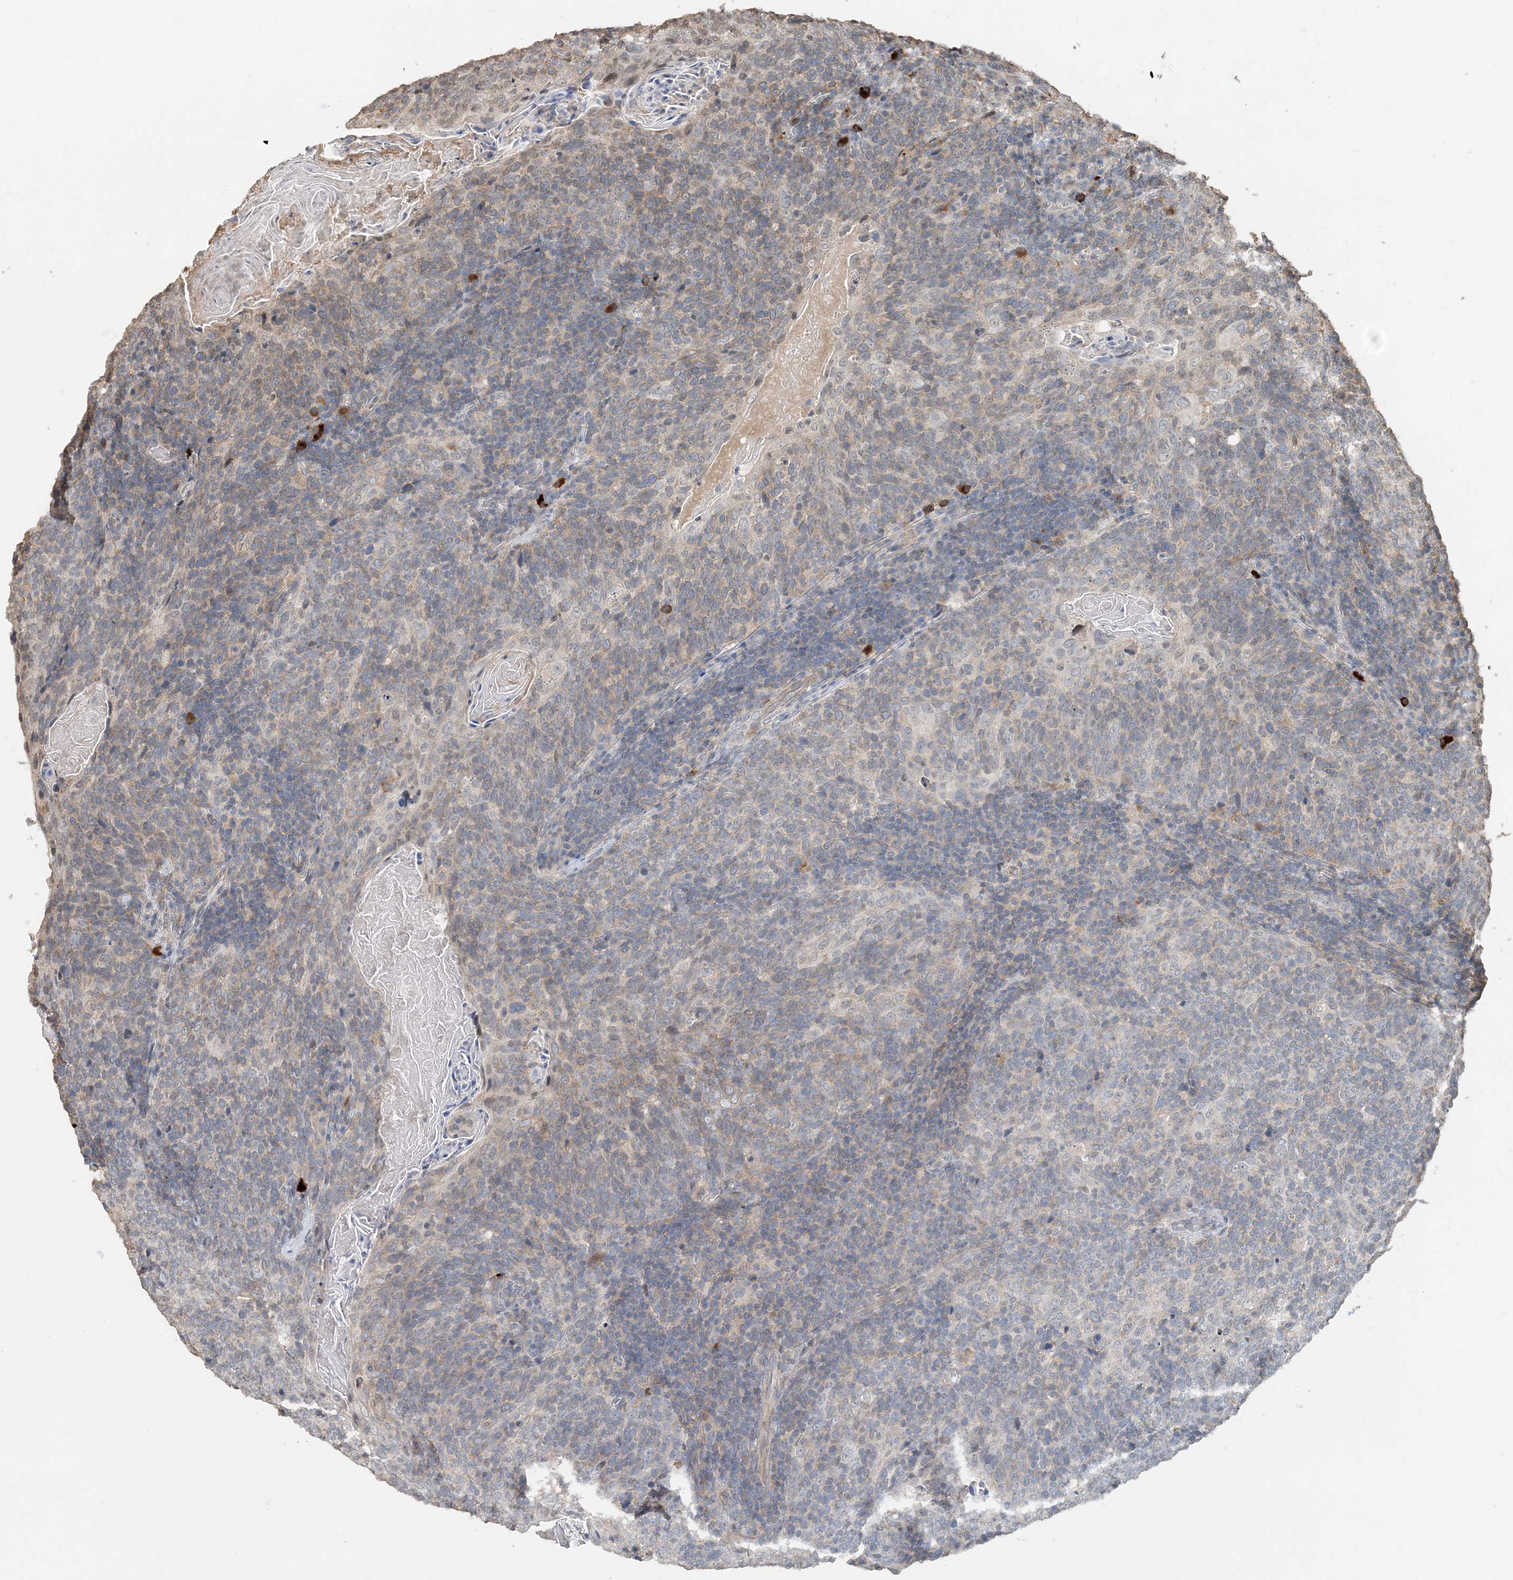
{"staining": {"intensity": "weak", "quantity": "<25%", "location": "cytoplasmic/membranous"}, "tissue": "head and neck cancer", "cell_type": "Tumor cells", "image_type": "cancer", "snomed": [{"axis": "morphology", "description": "Squamous cell carcinoma, NOS"}, {"axis": "morphology", "description": "Squamous cell carcinoma, metastatic, NOS"}, {"axis": "topography", "description": "Lymph node"}, {"axis": "topography", "description": "Head-Neck"}], "caption": "Immunohistochemical staining of human head and neck cancer reveals no significant expression in tumor cells.", "gene": "FAM110A", "patient": {"sex": "male", "age": 62}}